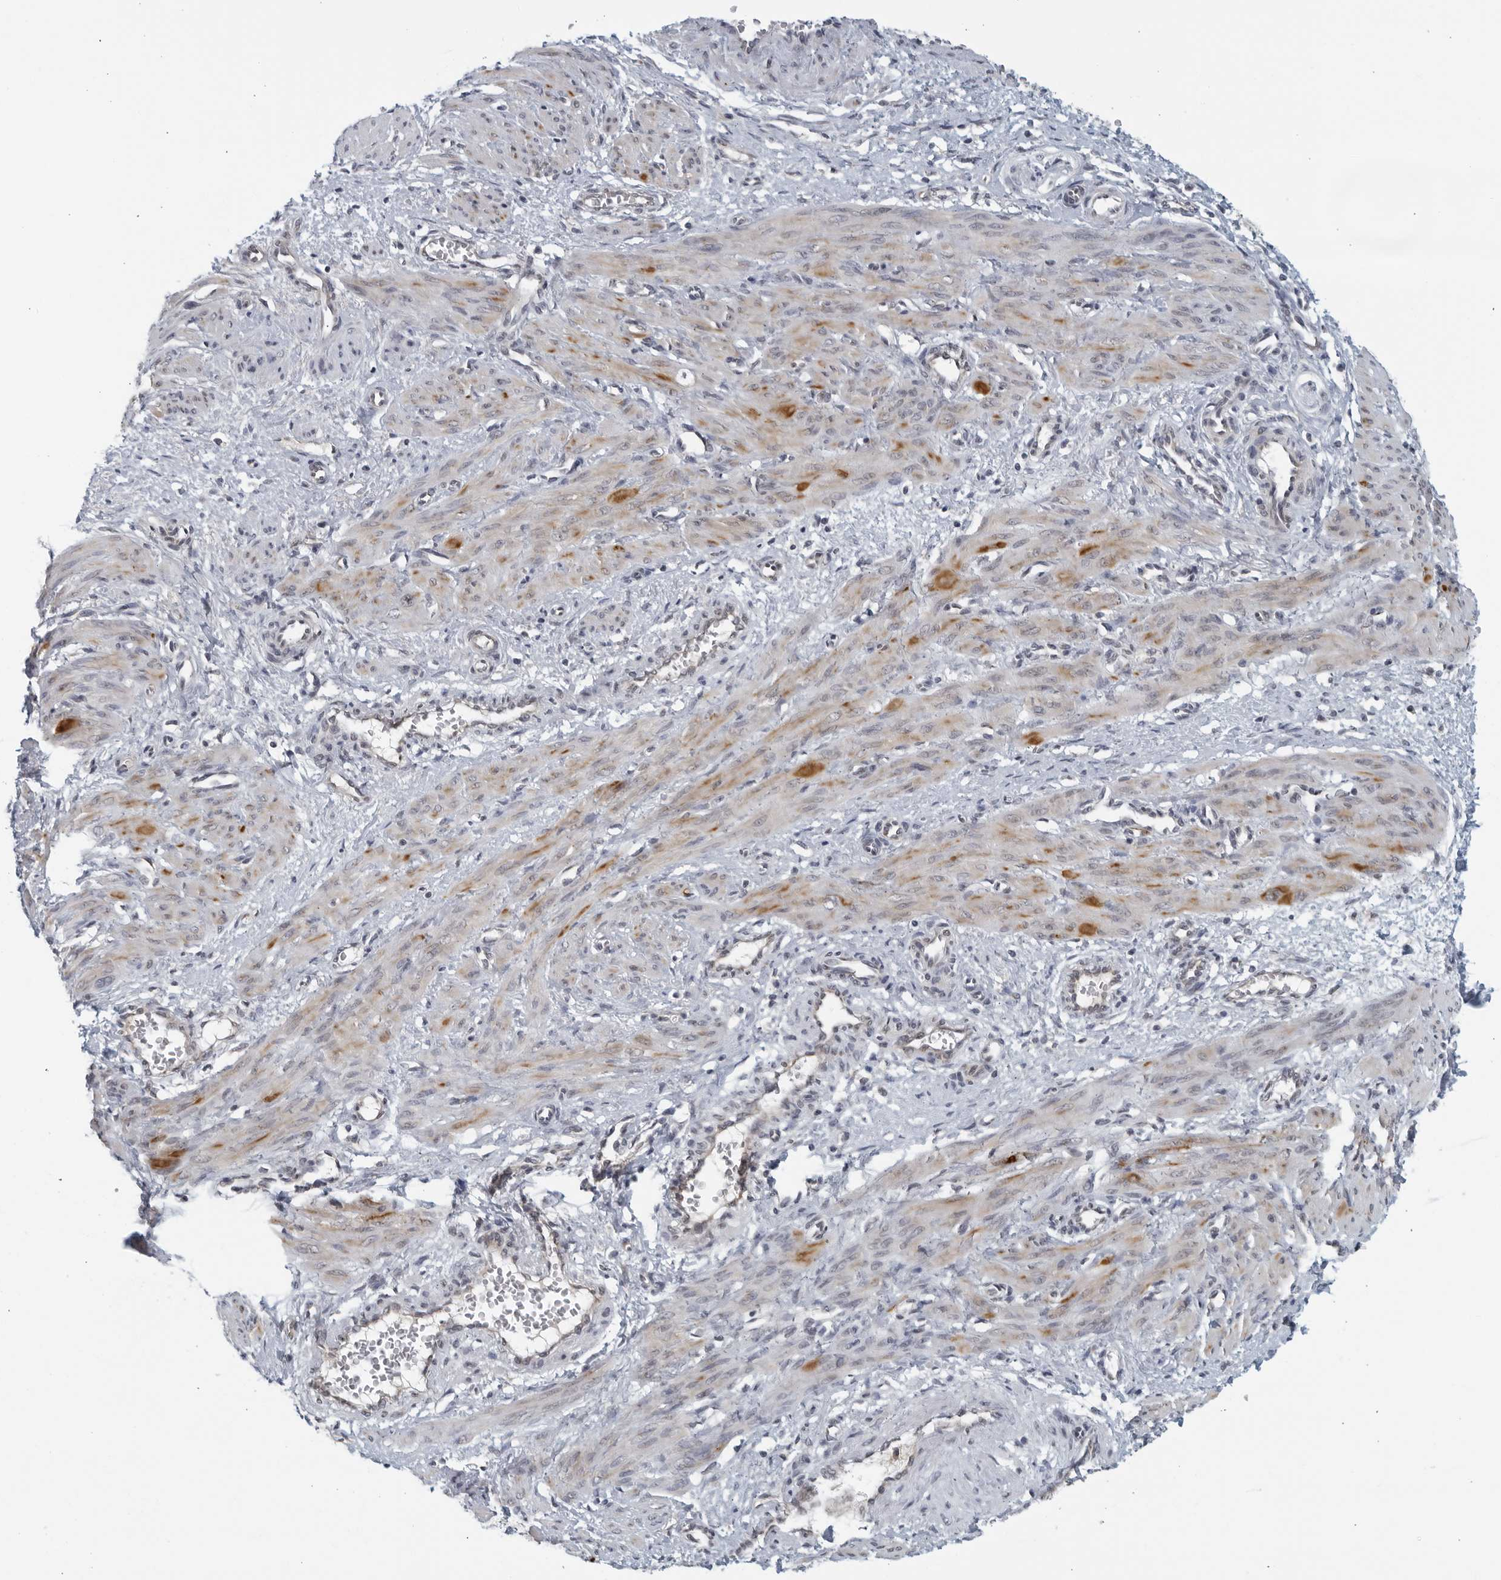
{"staining": {"intensity": "moderate", "quantity": "25%-75%", "location": "cytoplasmic/membranous"}, "tissue": "smooth muscle", "cell_type": "Smooth muscle cells", "image_type": "normal", "snomed": [{"axis": "morphology", "description": "Normal tissue, NOS"}, {"axis": "topography", "description": "Endometrium"}], "caption": "Smooth muscle stained with immunohistochemistry (IHC) shows moderate cytoplasmic/membranous expression in about 25%-75% of smooth muscle cells. (Brightfield microscopy of DAB IHC at high magnification).", "gene": "RC3H1", "patient": {"sex": "female", "age": 33}}